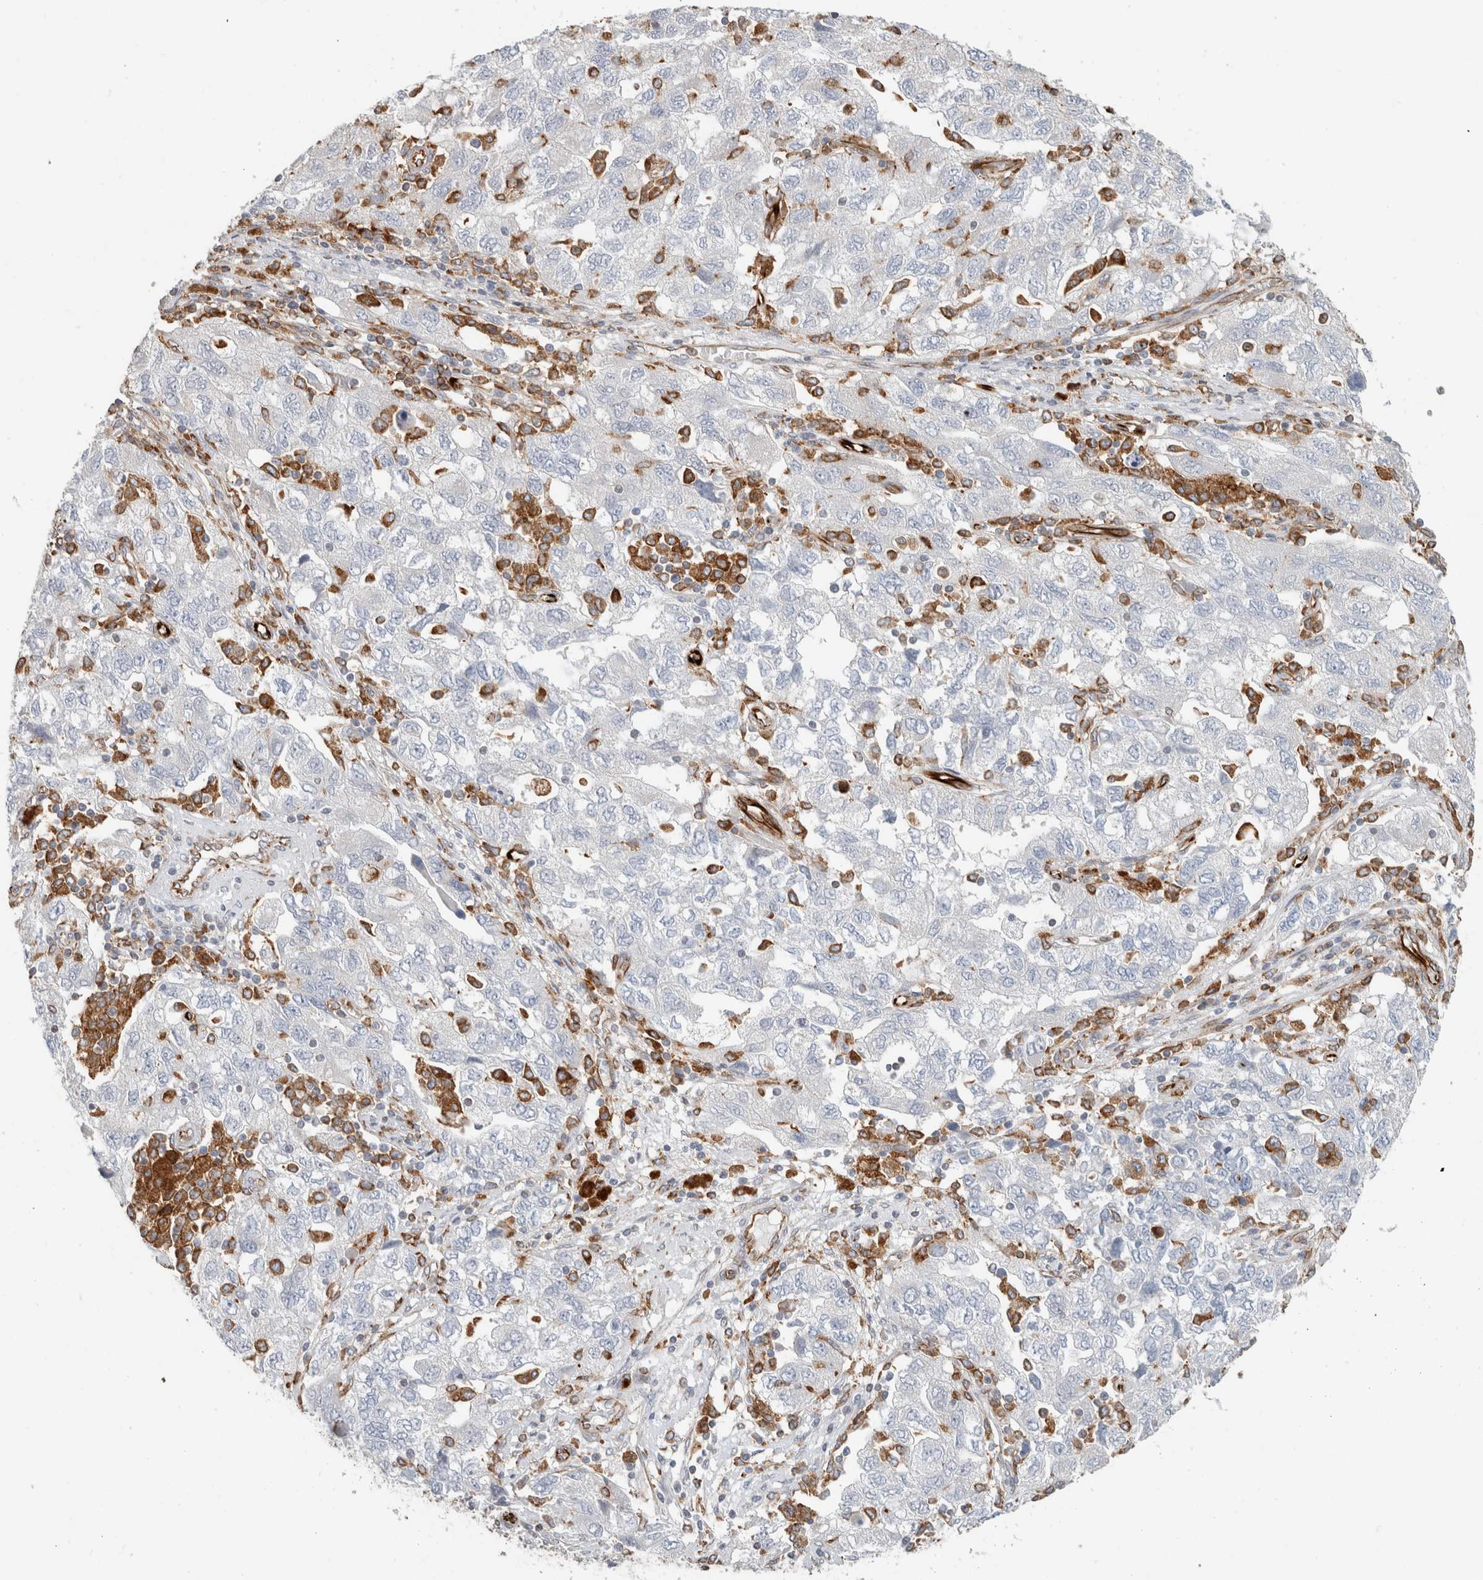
{"staining": {"intensity": "negative", "quantity": "none", "location": "none"}, "tissue": "ovarian cancer", "cell_type": "Tumor cells", "image_type": "cancer", "snomed": [{"axis": "morphology", "description": "Carcinoma, NOS"}, {"axis": "morphology", "description": "Cystadenocarcinoma, serous, NOS"}, {"axis": "topography", "description": "Ovary"}], "caption": "Immunohistochemistry photomicrograph of human ovarian serous cystadenocarcinoma stained for a protein (brown), which shows no expression in tumor cells.", "gene": "LY86", "patient": {"sex": "female", "age": 69}}